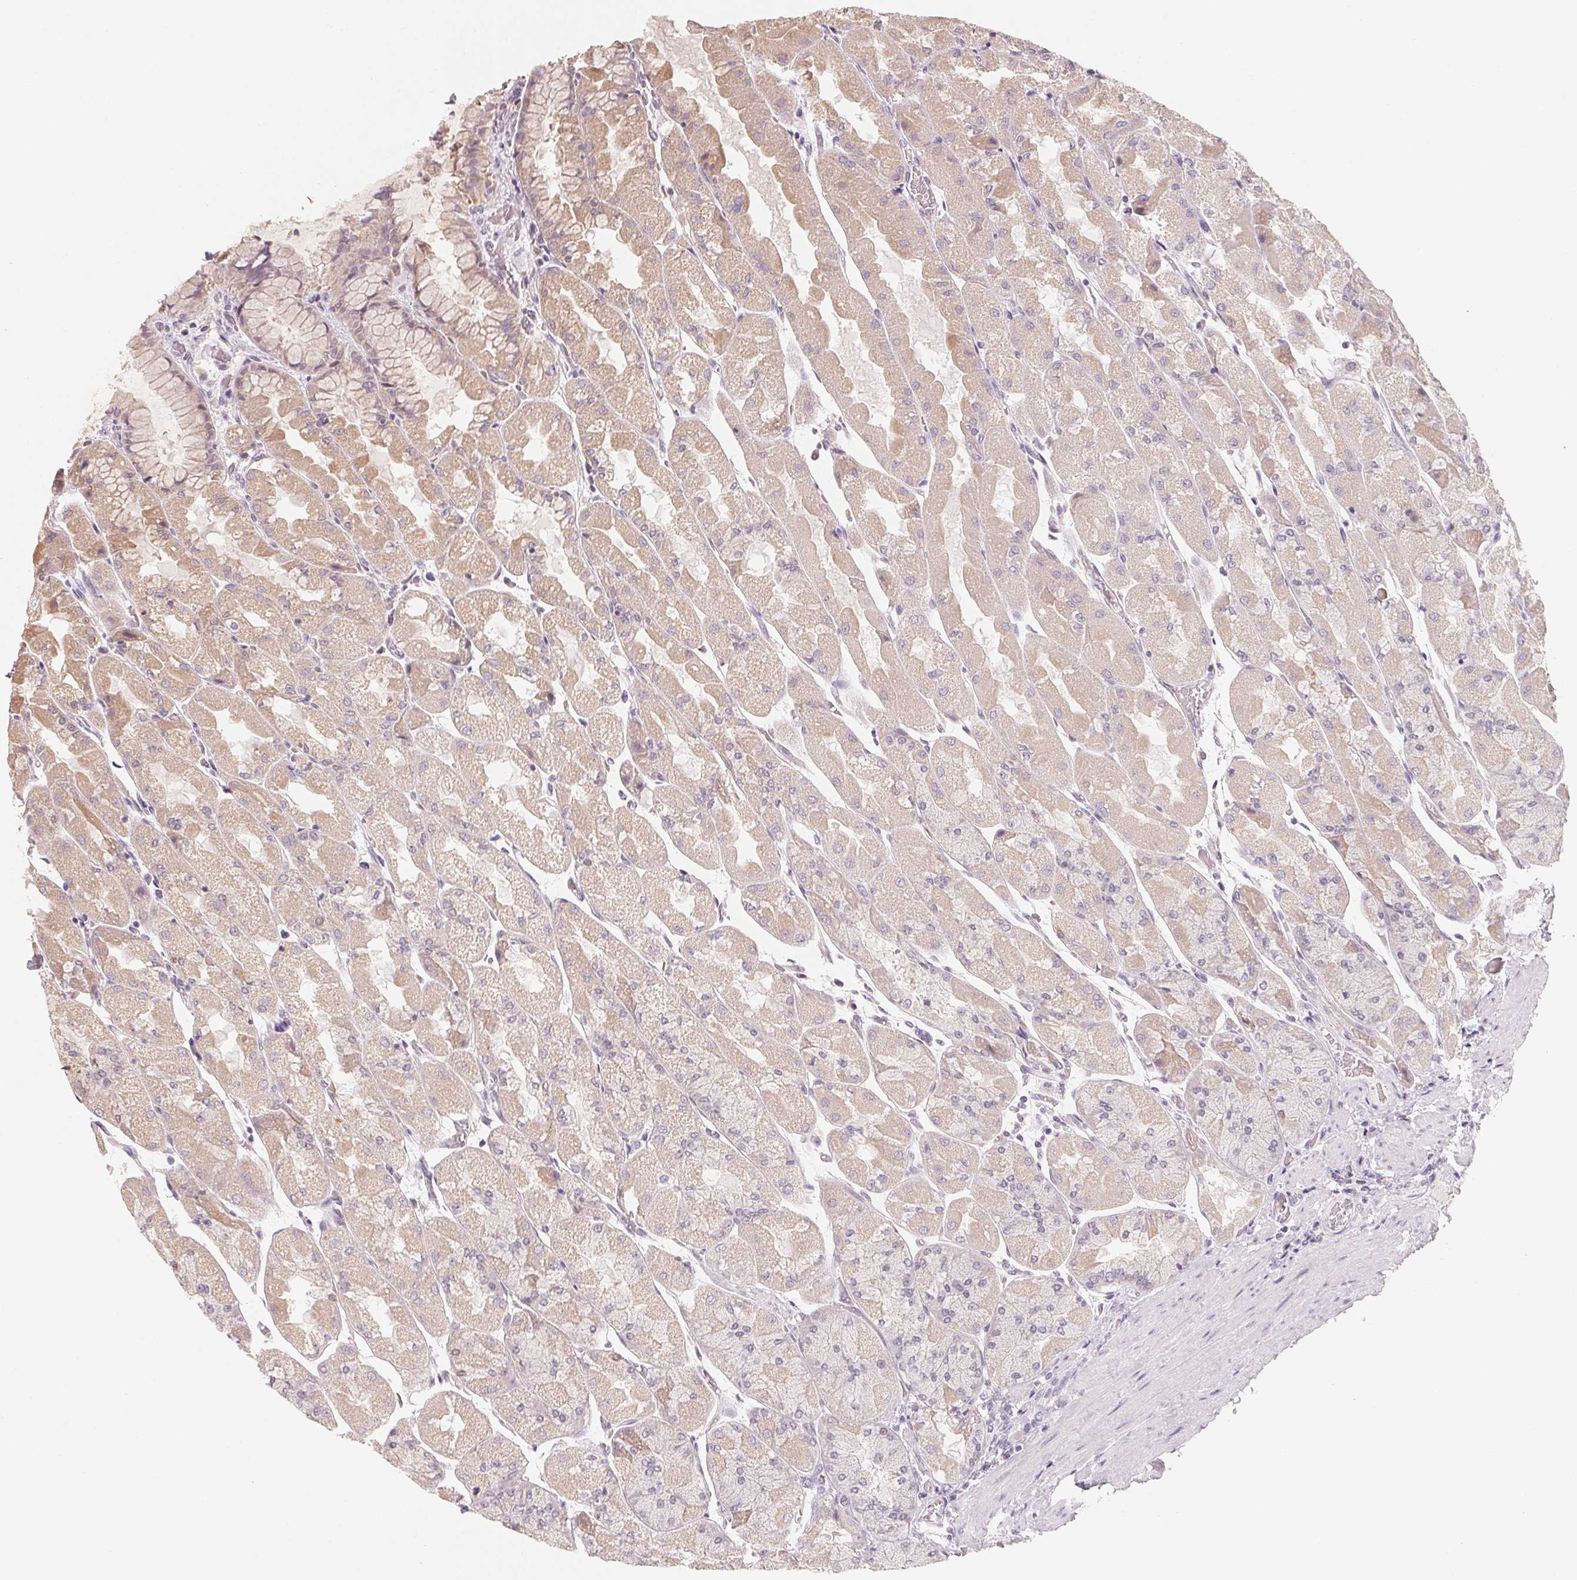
{"staining": {"intensity": "weak", "quantity": "25%-75%", "location": "cytoplasmic/membranous"}, "tissue": "stomach", "cell_type": "Glandular cells", "image_type": "normal", "snomed": [{"axis": "morphology", "description": "Normal tissue, NOS"}, {"axis": "topography", "description": "Stomach"}], "caption": "Glandular cells demonstrate low levels of weak cytoplasmic/membranous staining in approximately 25%-75% of cells in benign human stomach. (Stains: DAB in brown, nuclei in blue, Microscopy: brightfield microscopy at high magnification).", "gene": "ANKRD31", "patient": {"sex": "female", "age": 61}}